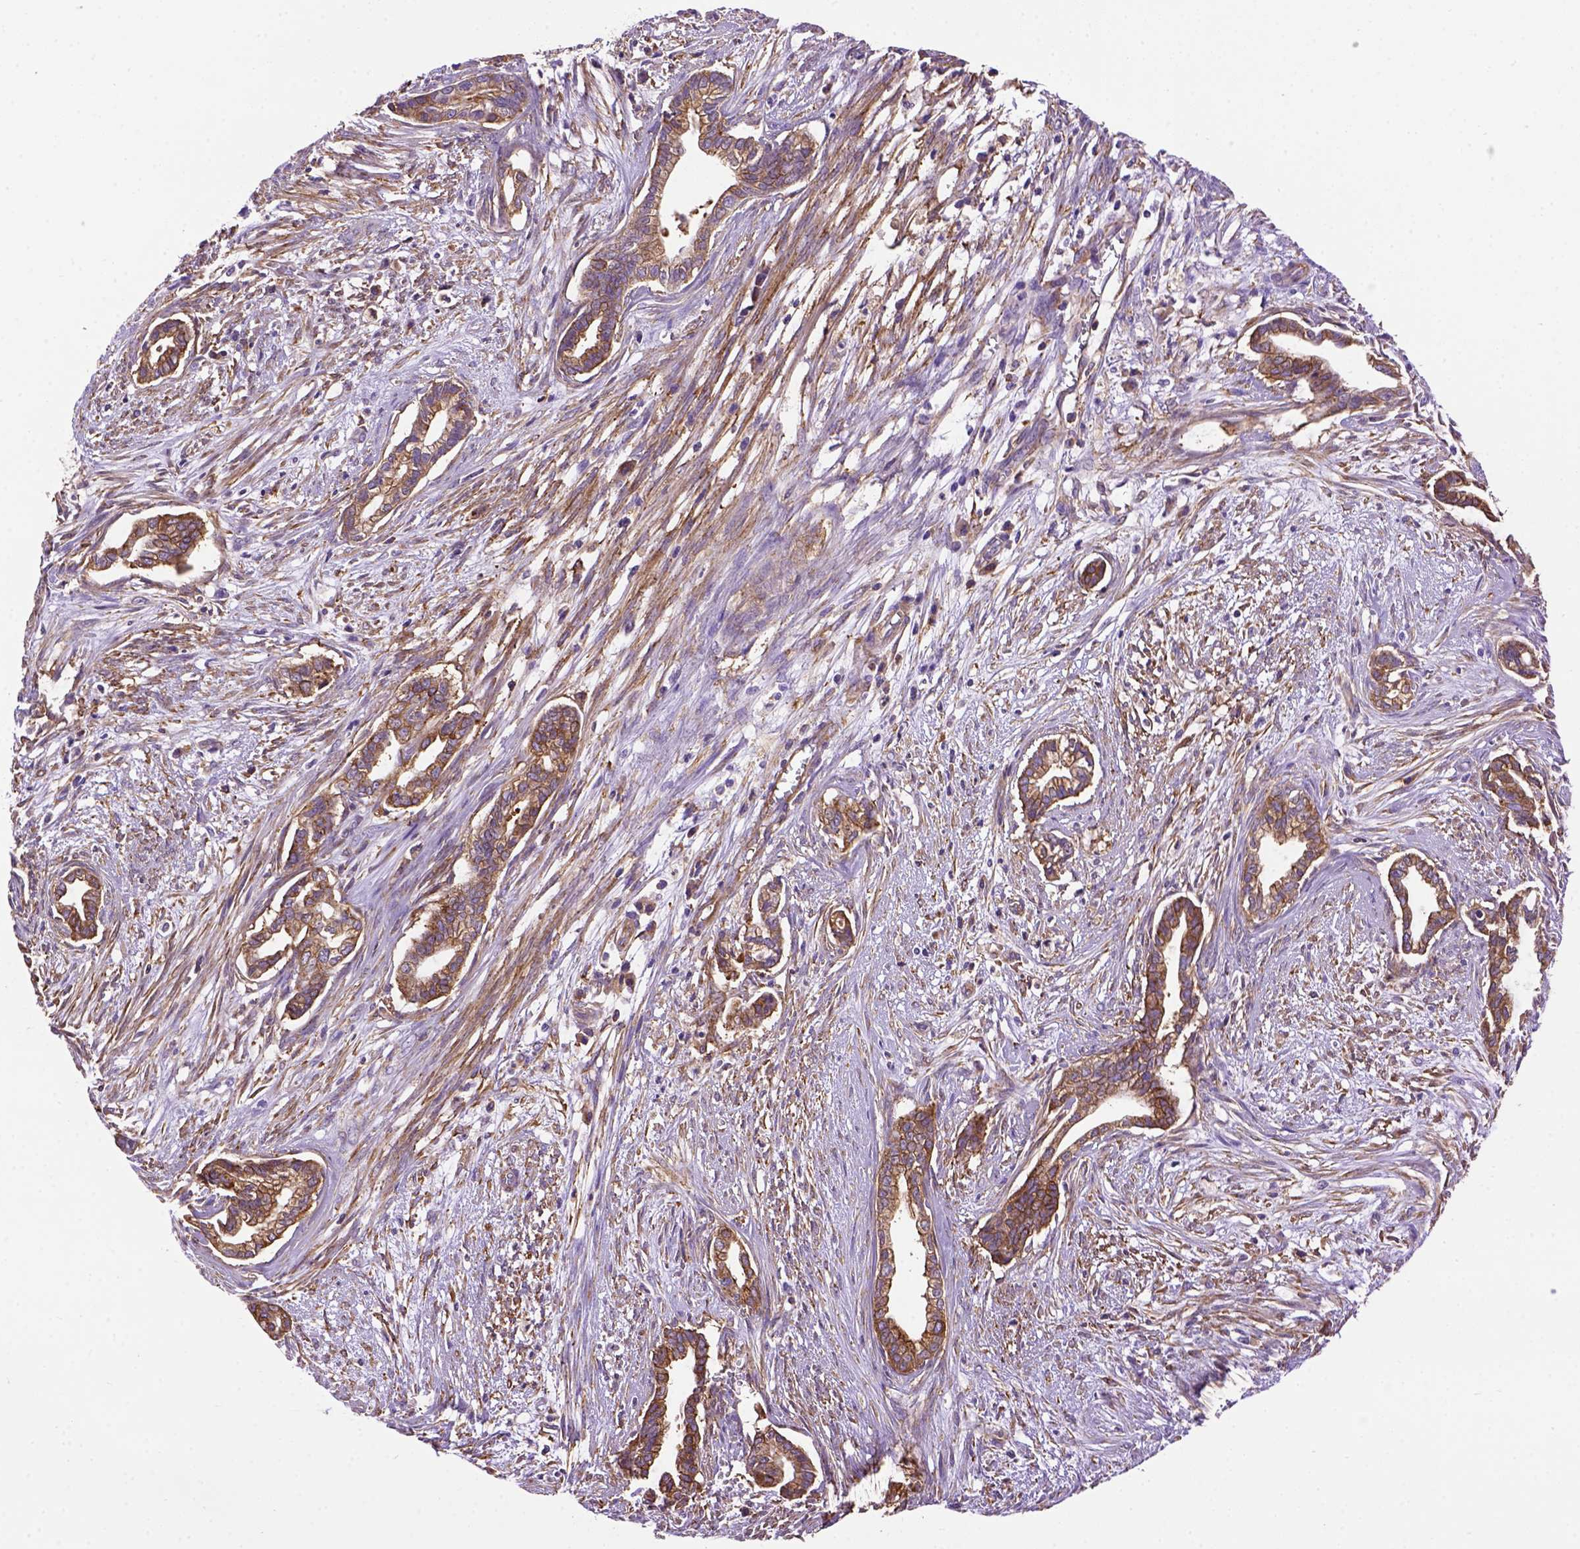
{"staining": {"intensity": "moderate", "quantity": ">75%", "location": "cytoplasmic/membranous"}, "tissue": "cervical cancer", "cell_type": "Tumor cells", "image_type": "cancer", "snomed": [{"axis": "morphology", "description": "Adenocarcinoma, NOS"}, {"axis": "topography", "description": "Cervix"}], "caption": "Immunohistochemistry (IHC) of cervical cancer (adenocarcinoma) reveals medium levels of moderate cytoplasmic/membranous expression in about >75% of tumor cells.", "gene": "MVP", "patient": {"sex": "female", "age": 62}}